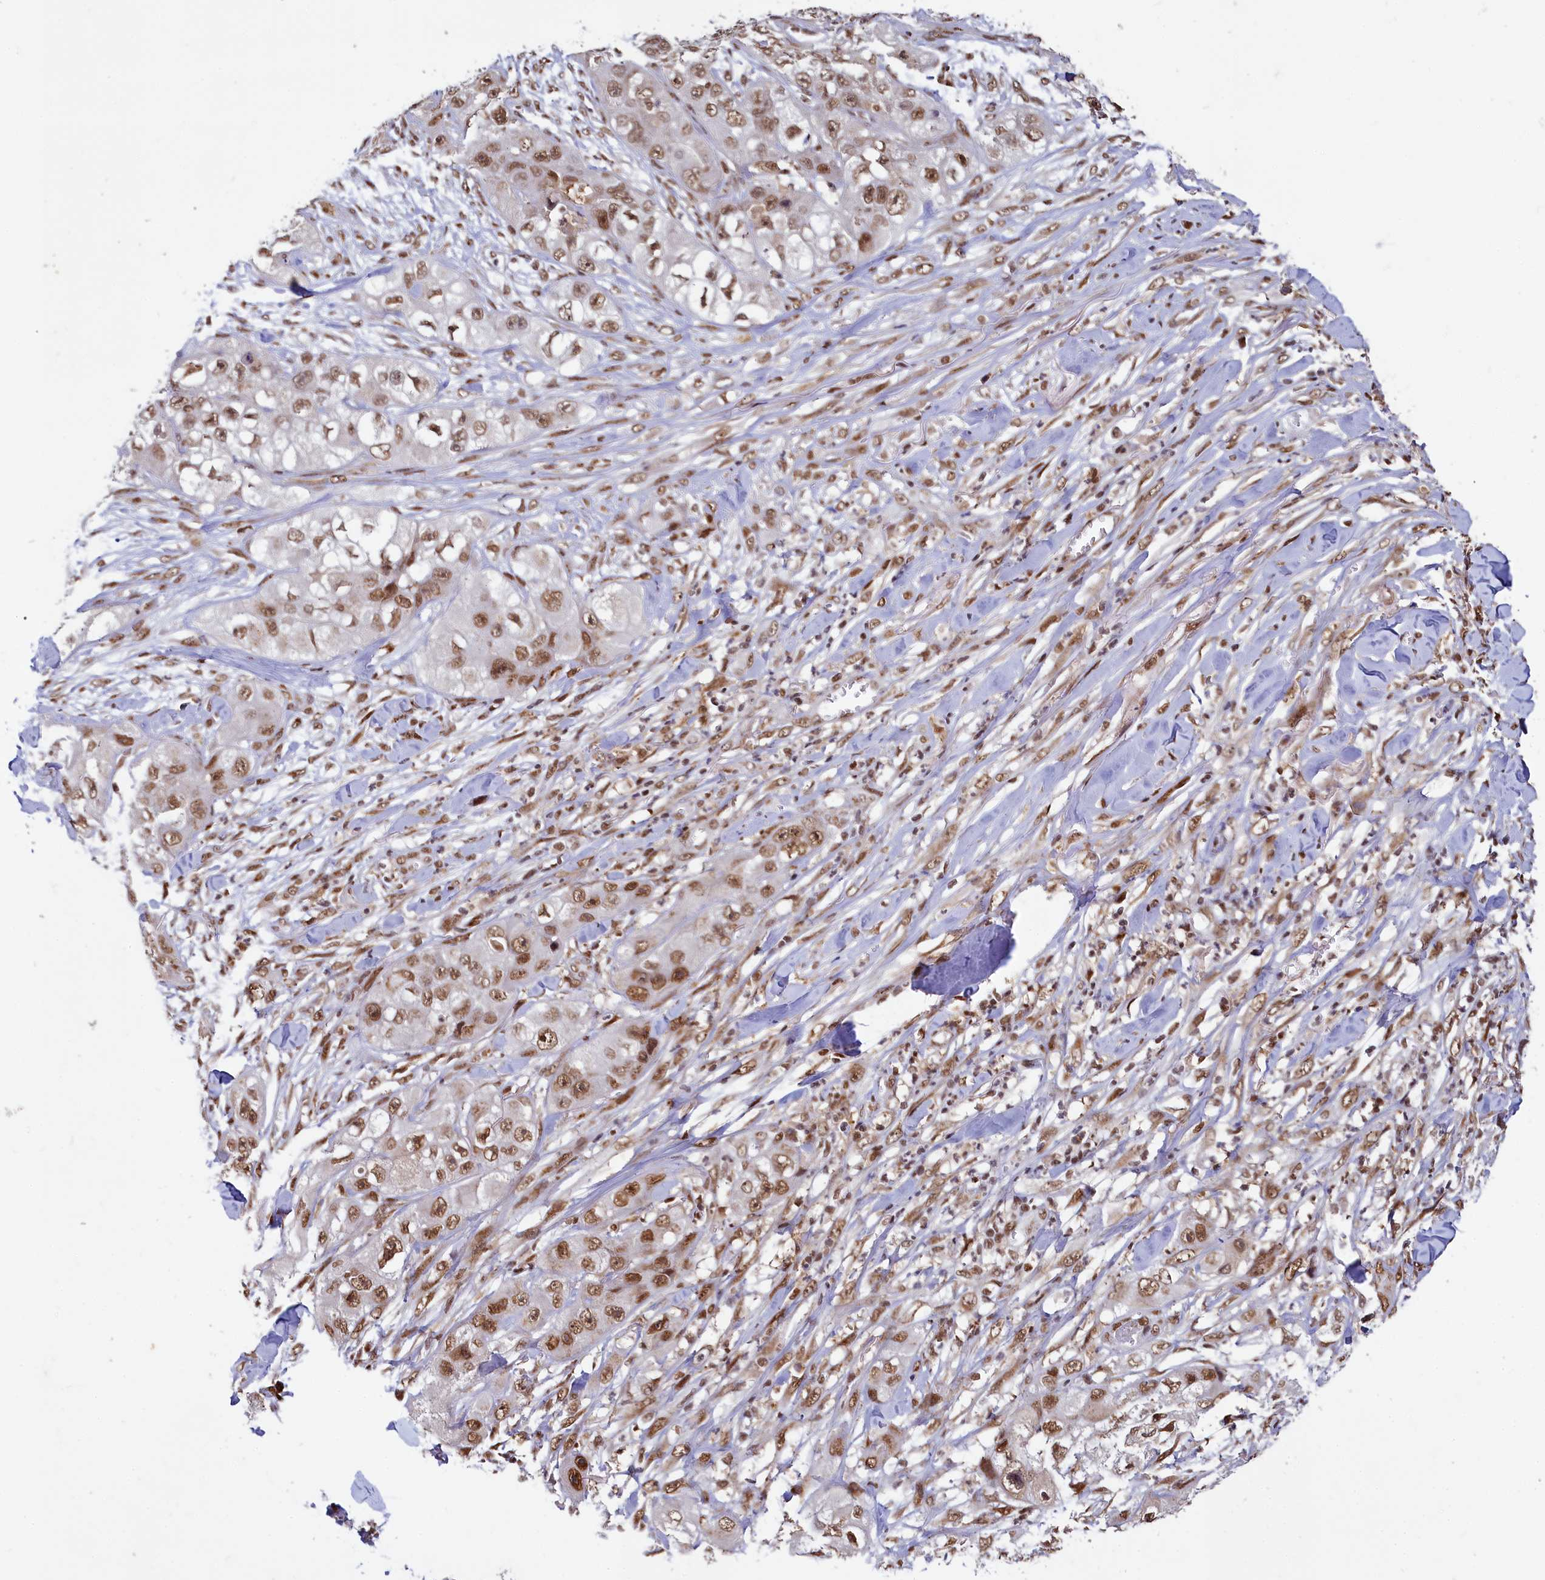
{"staining": {"intensity": "moderate", "quantity": ">75%", "location": "nuclear"}, "tissue": "skin cancer", "cell_type": "Tumor cells", "image_type": "cancer", "snomed": [{"axis": "morphology", "description": "Squamous cell carcinoma, NOS"}, {"axis": "topography", "description": "Skin"}, {"axis": "topography", "description": "Subcutis"}], "caption": "A micrograph showing moderate nuclear positivity in about >75% of tumor cells in skin cancer (squamous cell carcinoma), as visualized by brown immunohistochemical staining.", "gene": "PPHLN1", "patient": {"sex": "male", "age": 73}}